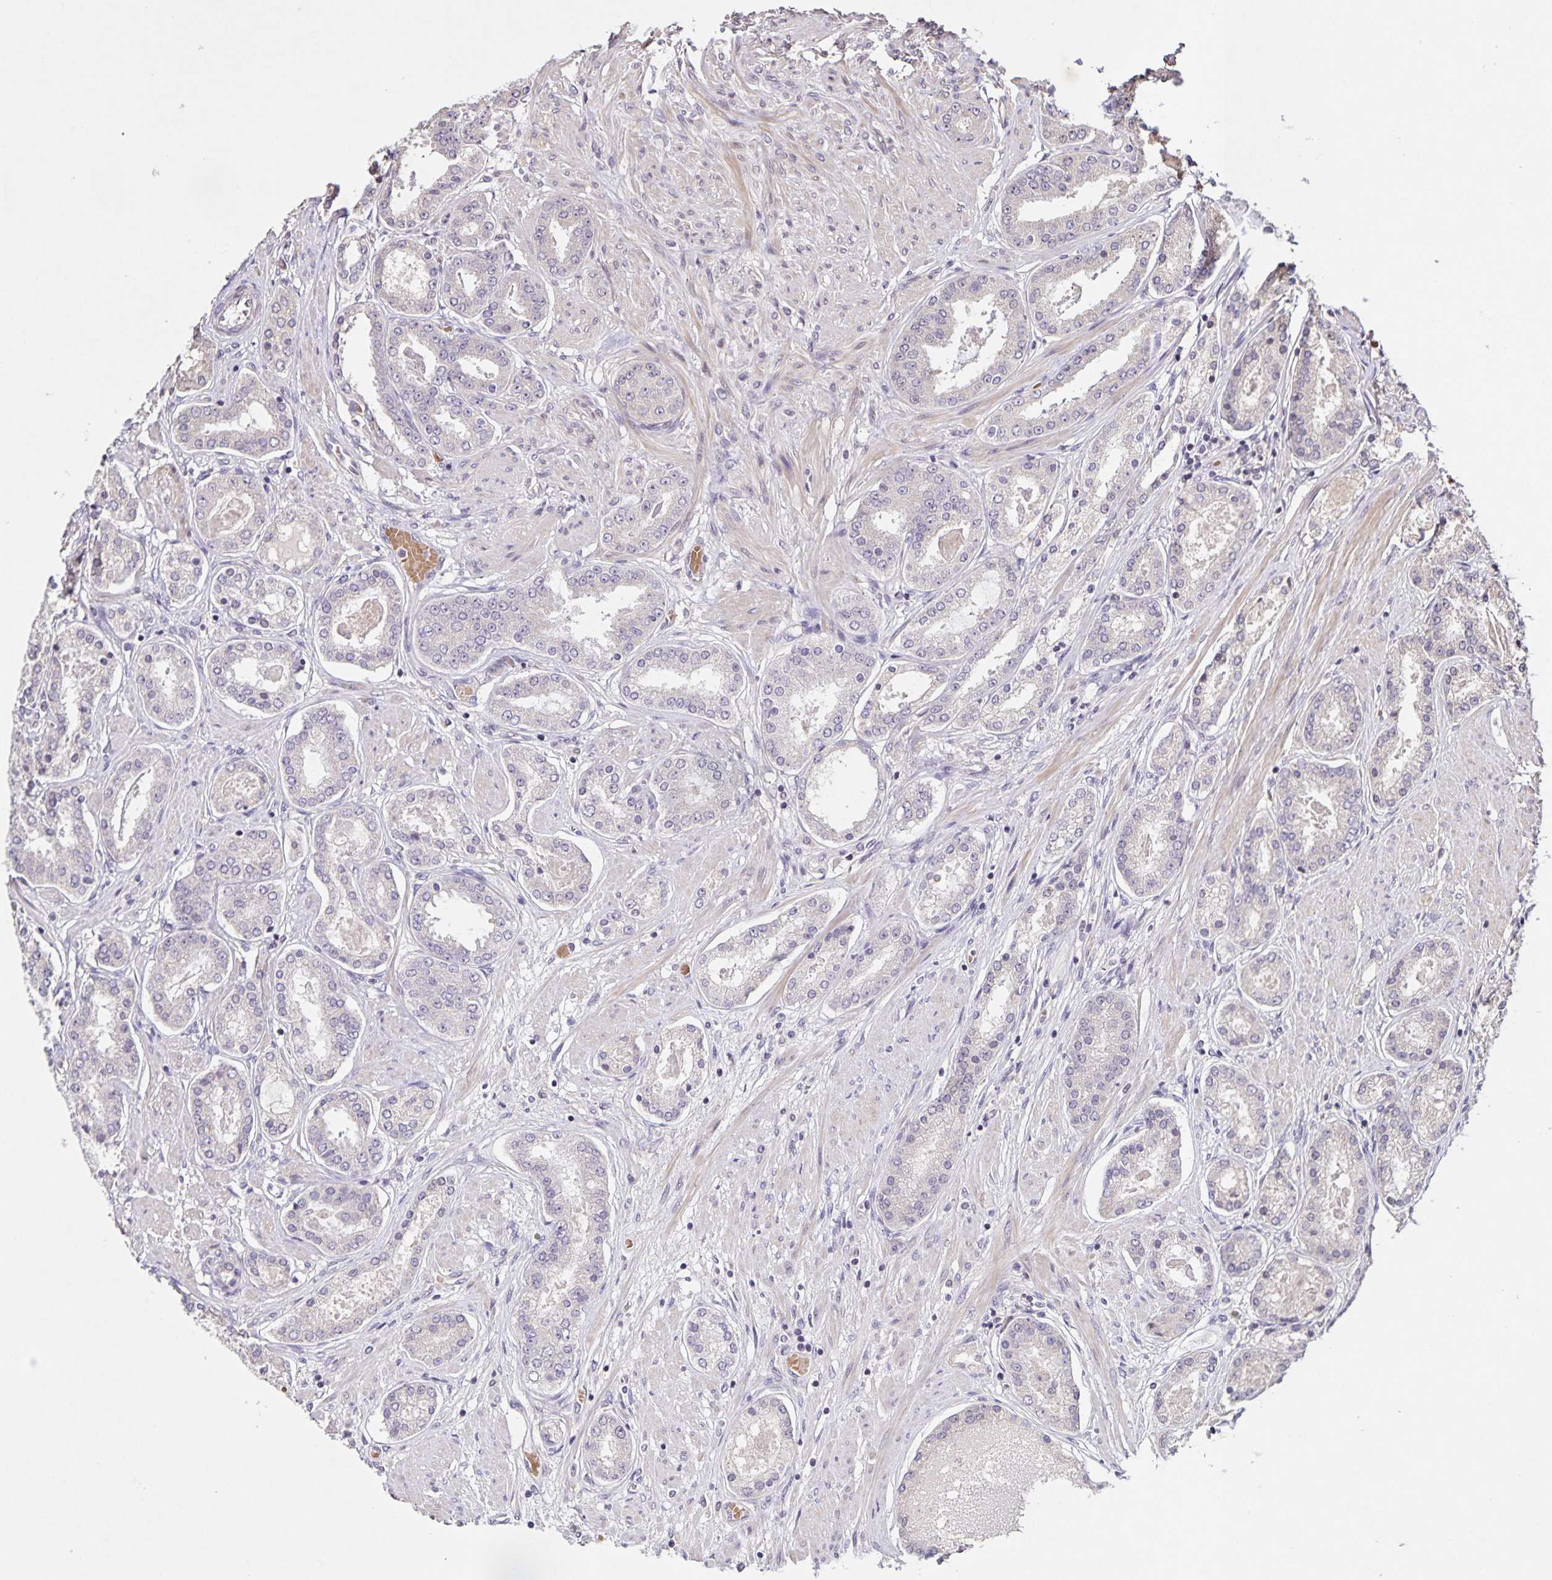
{"staining": {"intensity": "negative", "quantity": "none", "location": "none"}, "tissue": "prostate cancer", "cell_type": "Tumor cells", "image_type": "cancer", "snomed": [{"axis": "morphology", "description": "Adenocarcinoma, High grade"}, {"axis": "topography", "description": "Prostate"}], "caption": "A photomicrograph of human prostate cancer (high-grade adenocarcinoma) is negative for staining in tumor cells. (Immunohistochemistry, brightfield microscopy, high magnification).", "gene": "GDF2", "patient": {"sex": "male", "age": 63}}